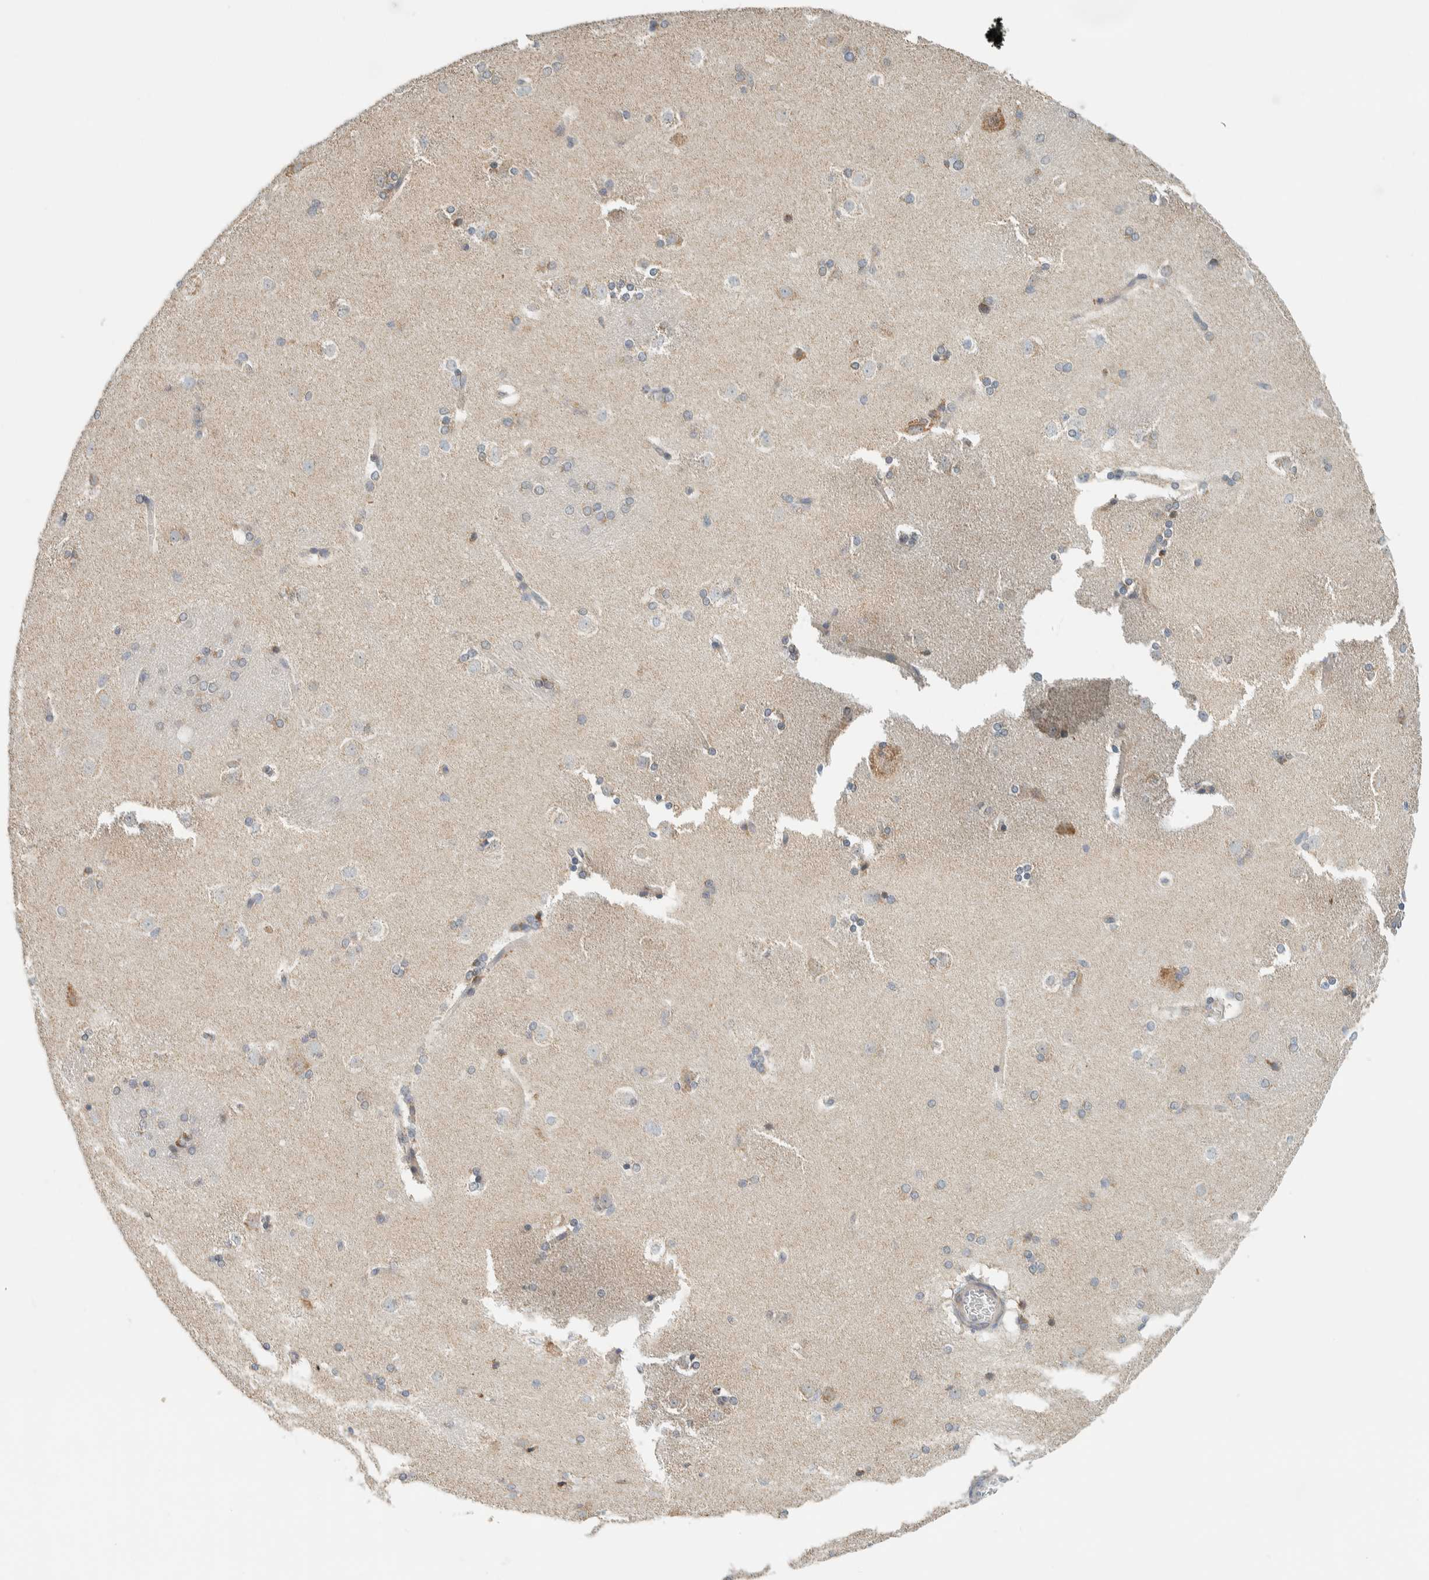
{"staining": {"intensity": "moderate", "quantity": "<25%", "location": "cytoplasmic/membranous"}, "tissue": "caudate", "cell_type": "Glial cells", "image_type": "normal", "snomed": [{"axis": "morphology", "description": "Normal tissue, NOS"}, {"axis": "topography", "description": "Lateral ventricle wall"}], "caption": "DAB immunohistochemical staining of benign human caudate displays moderate cytoplasmic/membranous protein positivity in approximately <25% of glial cells. The staining is performed using DAB (3,3'-diaminobenzidine) brown chromogen to label protein expression. The nuclei are counter-stained blue using hematoxylin.", "gene": "CCDC57", "patient": {"sex": "female", "age": 19}}